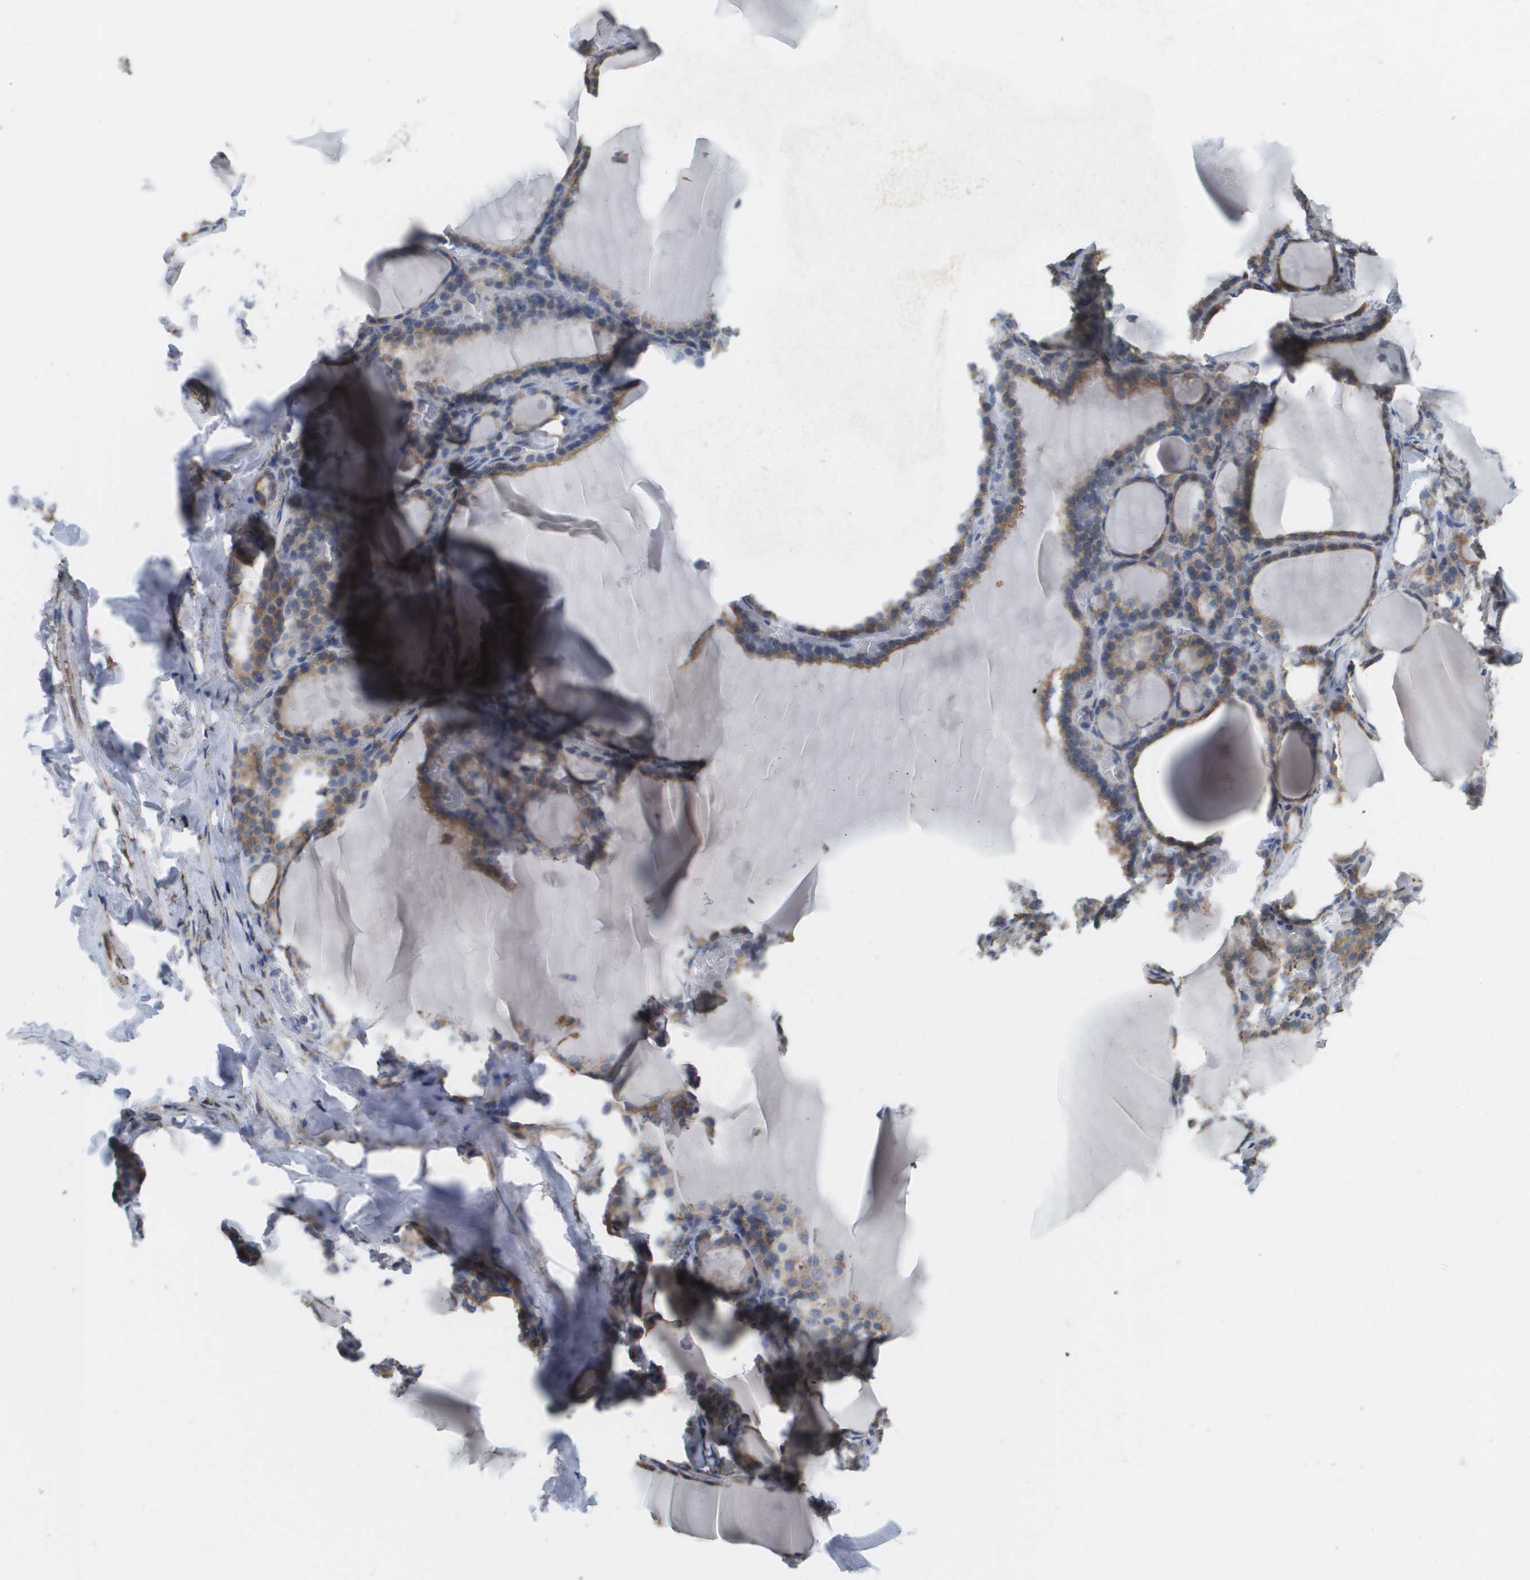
{"staining": {"intensity": "strong", "quantity": ">75%", "location": "cytoplasmic/membranous"}, "tissue": "thyroid gland", "cell_type": "Glandular cells", "image_type": "normal", "snomed": [{"axis": "morphology", "description": "Normal tissue, NOS"}, {"axis": "topography", "description": "Thyroid gland"}], "caption": "Immunohistochemistry (IHC) photomicrograph of normal human thyroid gland stained for a protein (brown), which exhibits high levels of strong cytoplasmic/membranous positivity in approximately >75% of glandular cells.", "gene": "ST3GAL2", "patient": {"sex": "male", "age": 56}}